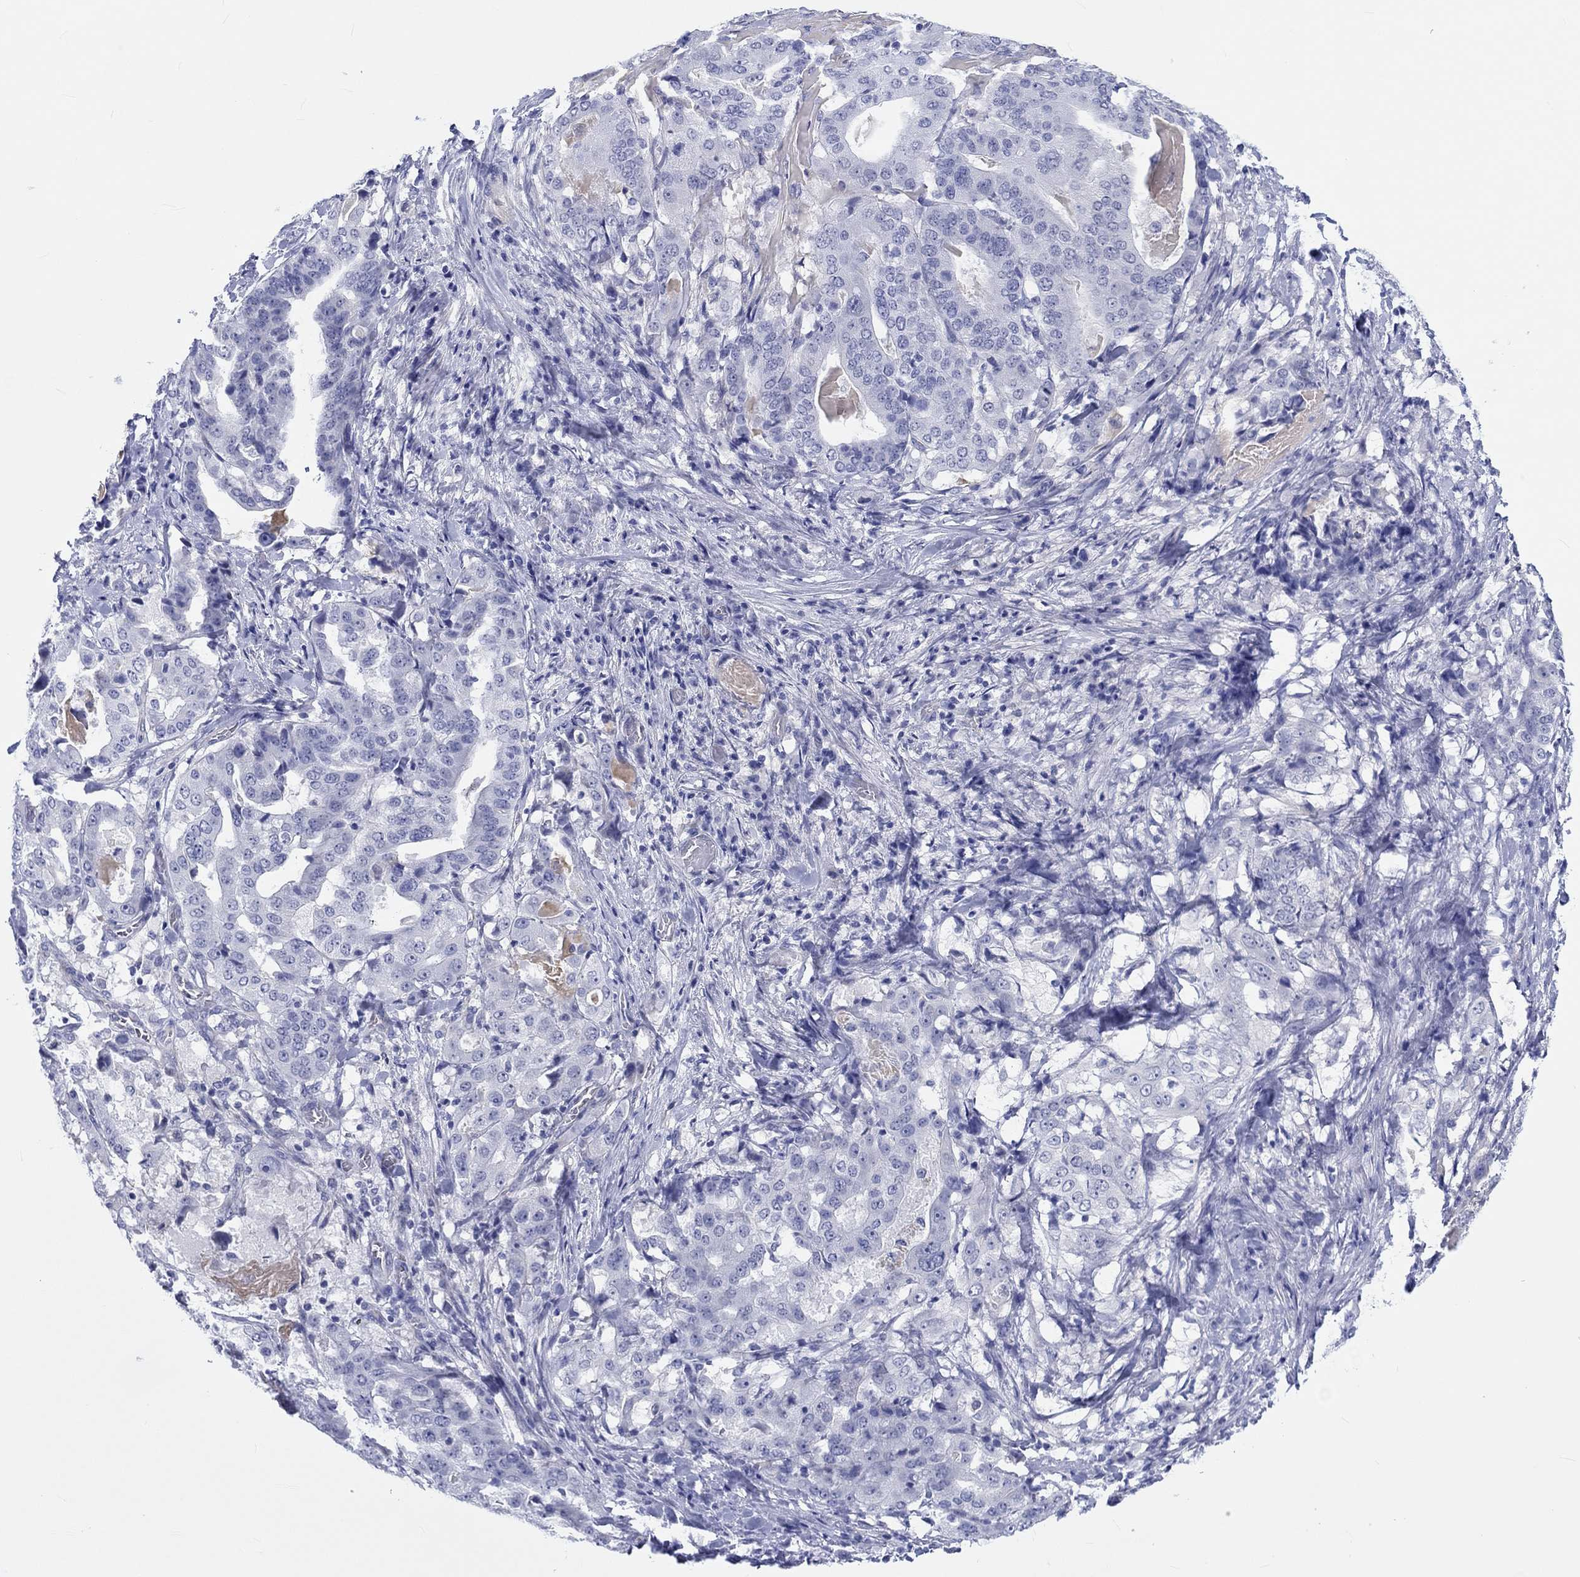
{"staining": {"intensity": "negative", "quantity": "none", "location": "none"}, "tissue": "stomach cancer", "cell_type": "Tumor cells", "image_type": "cancer", "snomed": [{"axis": "morphology", "description": "Adenocarcinoma, NOS"}, {"axis": "topography", "description": "Stomach"}], "caption": "IHC image of neoplastic tissue: human stomach cancer stained with DAB (3,3'-diaminobenzidine) demonstrates no significant protein staining in tumor cells.", "gene": "CDY2B", "patient": {"sex": "male", "age": 48}}